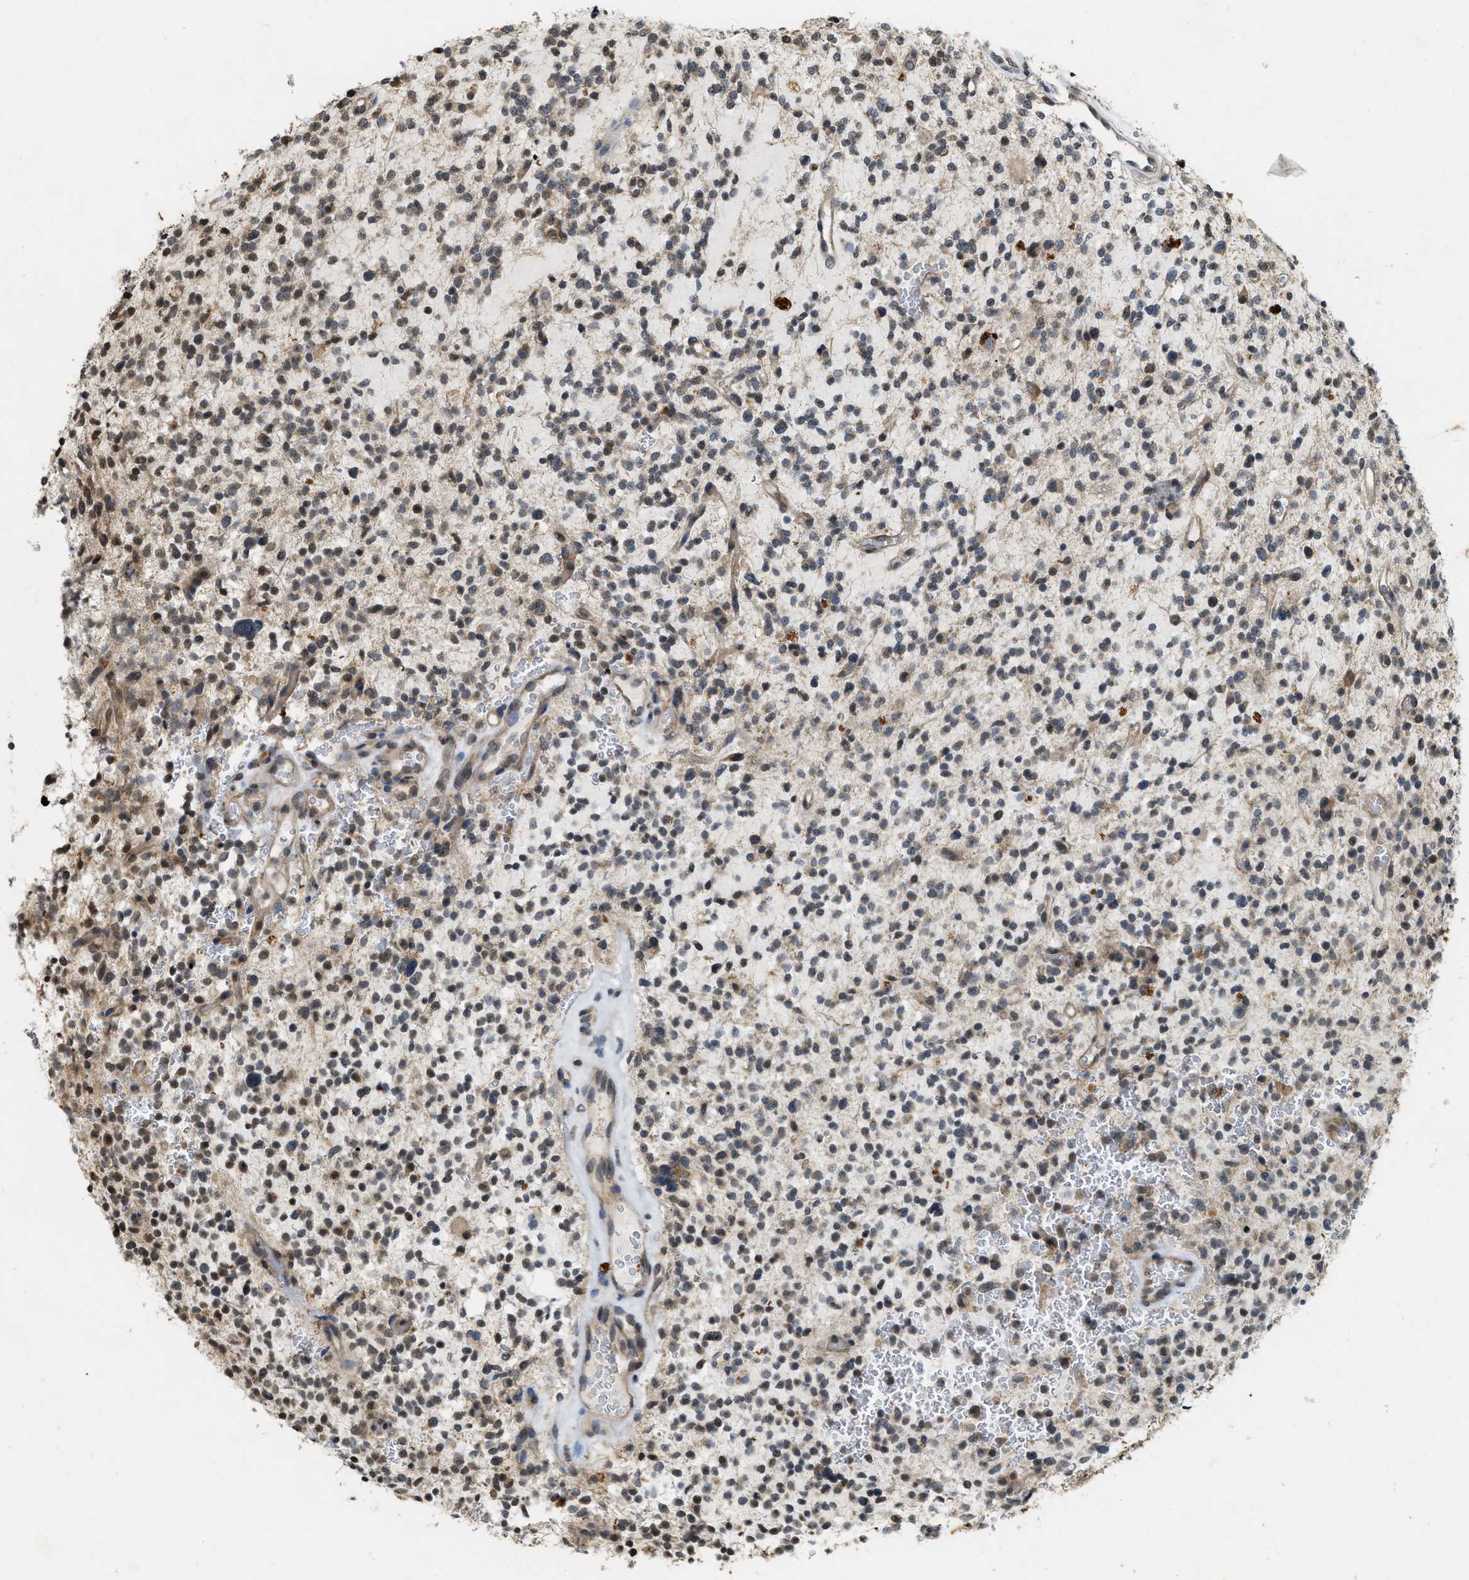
{"staining": {"intensity": "weak", "quantity": "<25%", "location": "cytoplasmic/membranous,nuclear"}, "tissue": "glioma", "cell_type": "Tumor cells", "image_type": "cancer", "snomed": [{"axis": "morphology", "description": "Glioma, malignant, High grade"}, {"axis": "topography", "description": "Brain"}], "caption": "Tumor cells are negative for protein expression in human glioma. (Immunohistochemistry, brightfield microscopy, high magnification).", "gene": "KIF21A", "patient": {"sex": "male", "age": 48}}